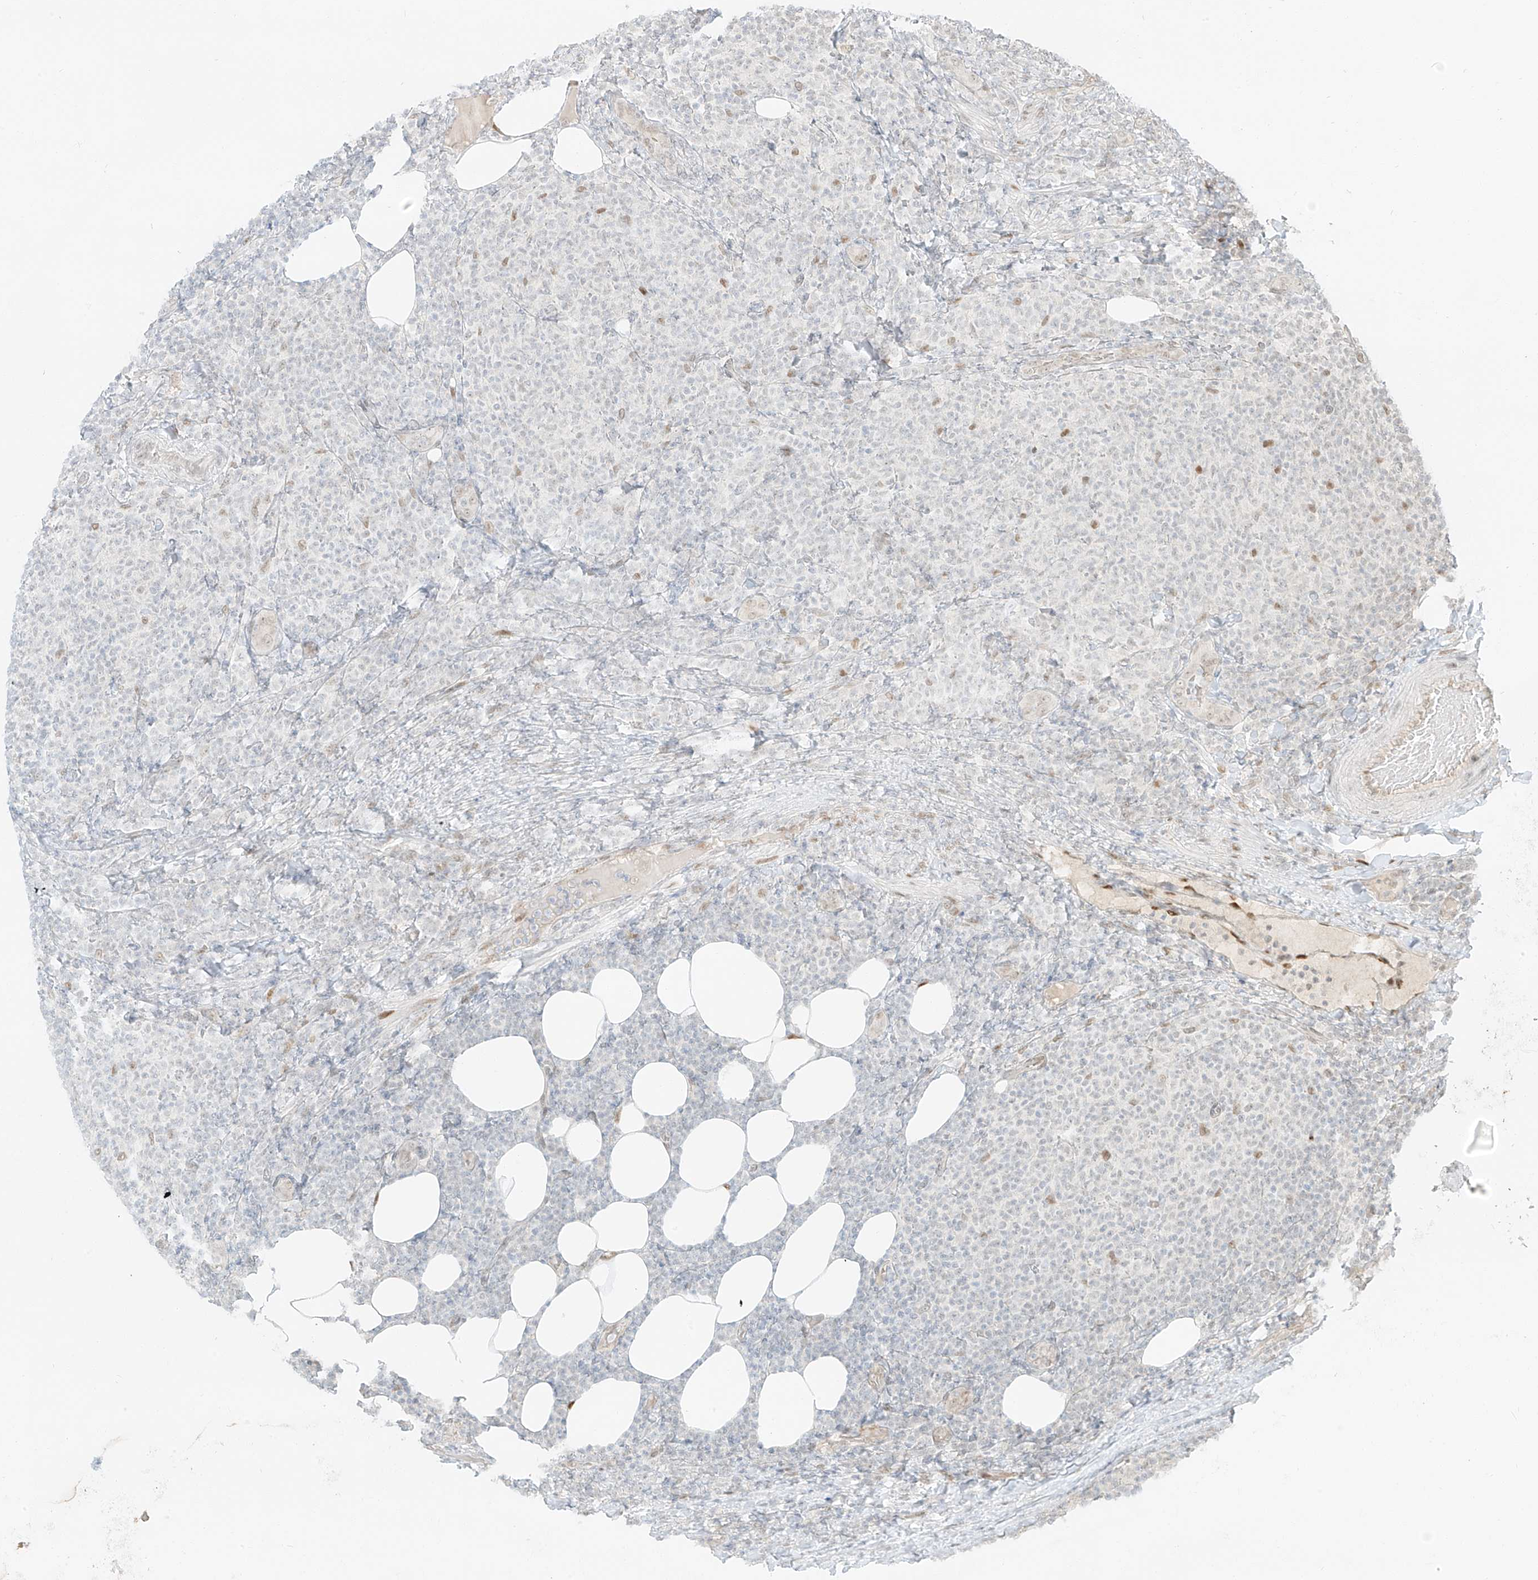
{"staining": {"intensity": "weak", "quantity": "<25%", "location": "nuclear"}, "tissue": "lymphoma", "cell_type": "Tumor cells", "image_type": "cancer", "snomed": [{"axis": "morphology", "description": "Malignant lymphoma, non-Hodgkin's type, Low grade"}, {"axis": "topography", "description": "Lymph node"}], "caption": "Immunohistochemical staining of human low-grade malignant lymphoma, non-Hodgkin's type reveals no significant expression in tumor cells. (Stains: DAB (3,3'-diaminobenzidine) immunohistochemistry with hematoxylin counter stain, Microscopy: brightfield microscopy at high magnification).", "gene": "ZNF774", "patient": {"sex": "male", "age": 66}}